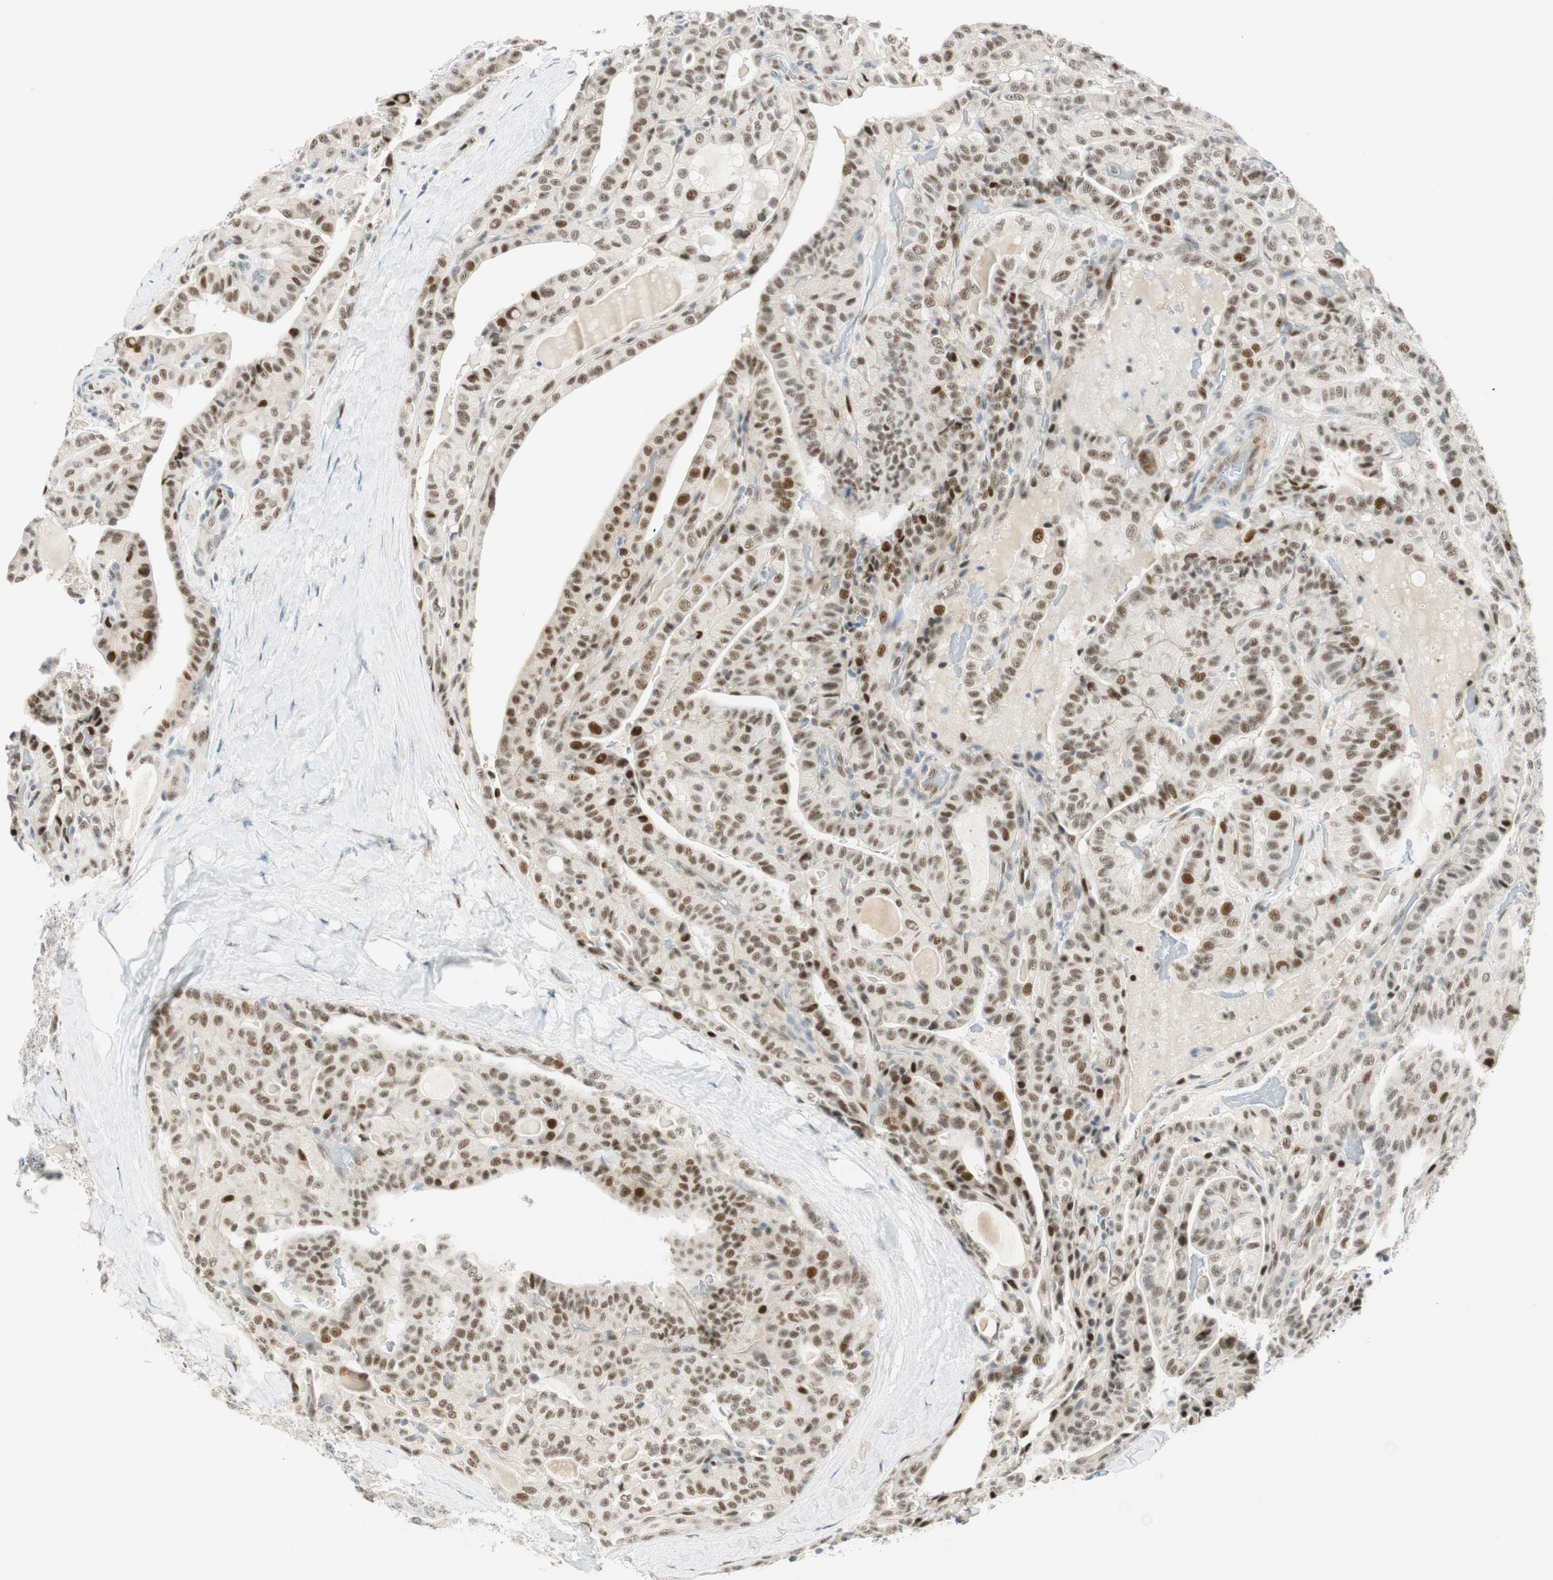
{"staining": {"intensity": "strong", "quantity": ">75%", "location": "nuclear"}, "tissue": "thyroid cancer", "cell_type": "Tumor cells", "image_type": "cancer", "snomed": [{"axis": "morphology", "description": "Papillary adenocarcinoma, NOS"}, {"axis": "topography", "description": "Thyroid gland"}], "caption": "A brown stain labels strong nuclear staining of a protein in thyroid cancer tumor cells.", "gene": "MSX2", "patient": {"sex": "male", "age": 77}}